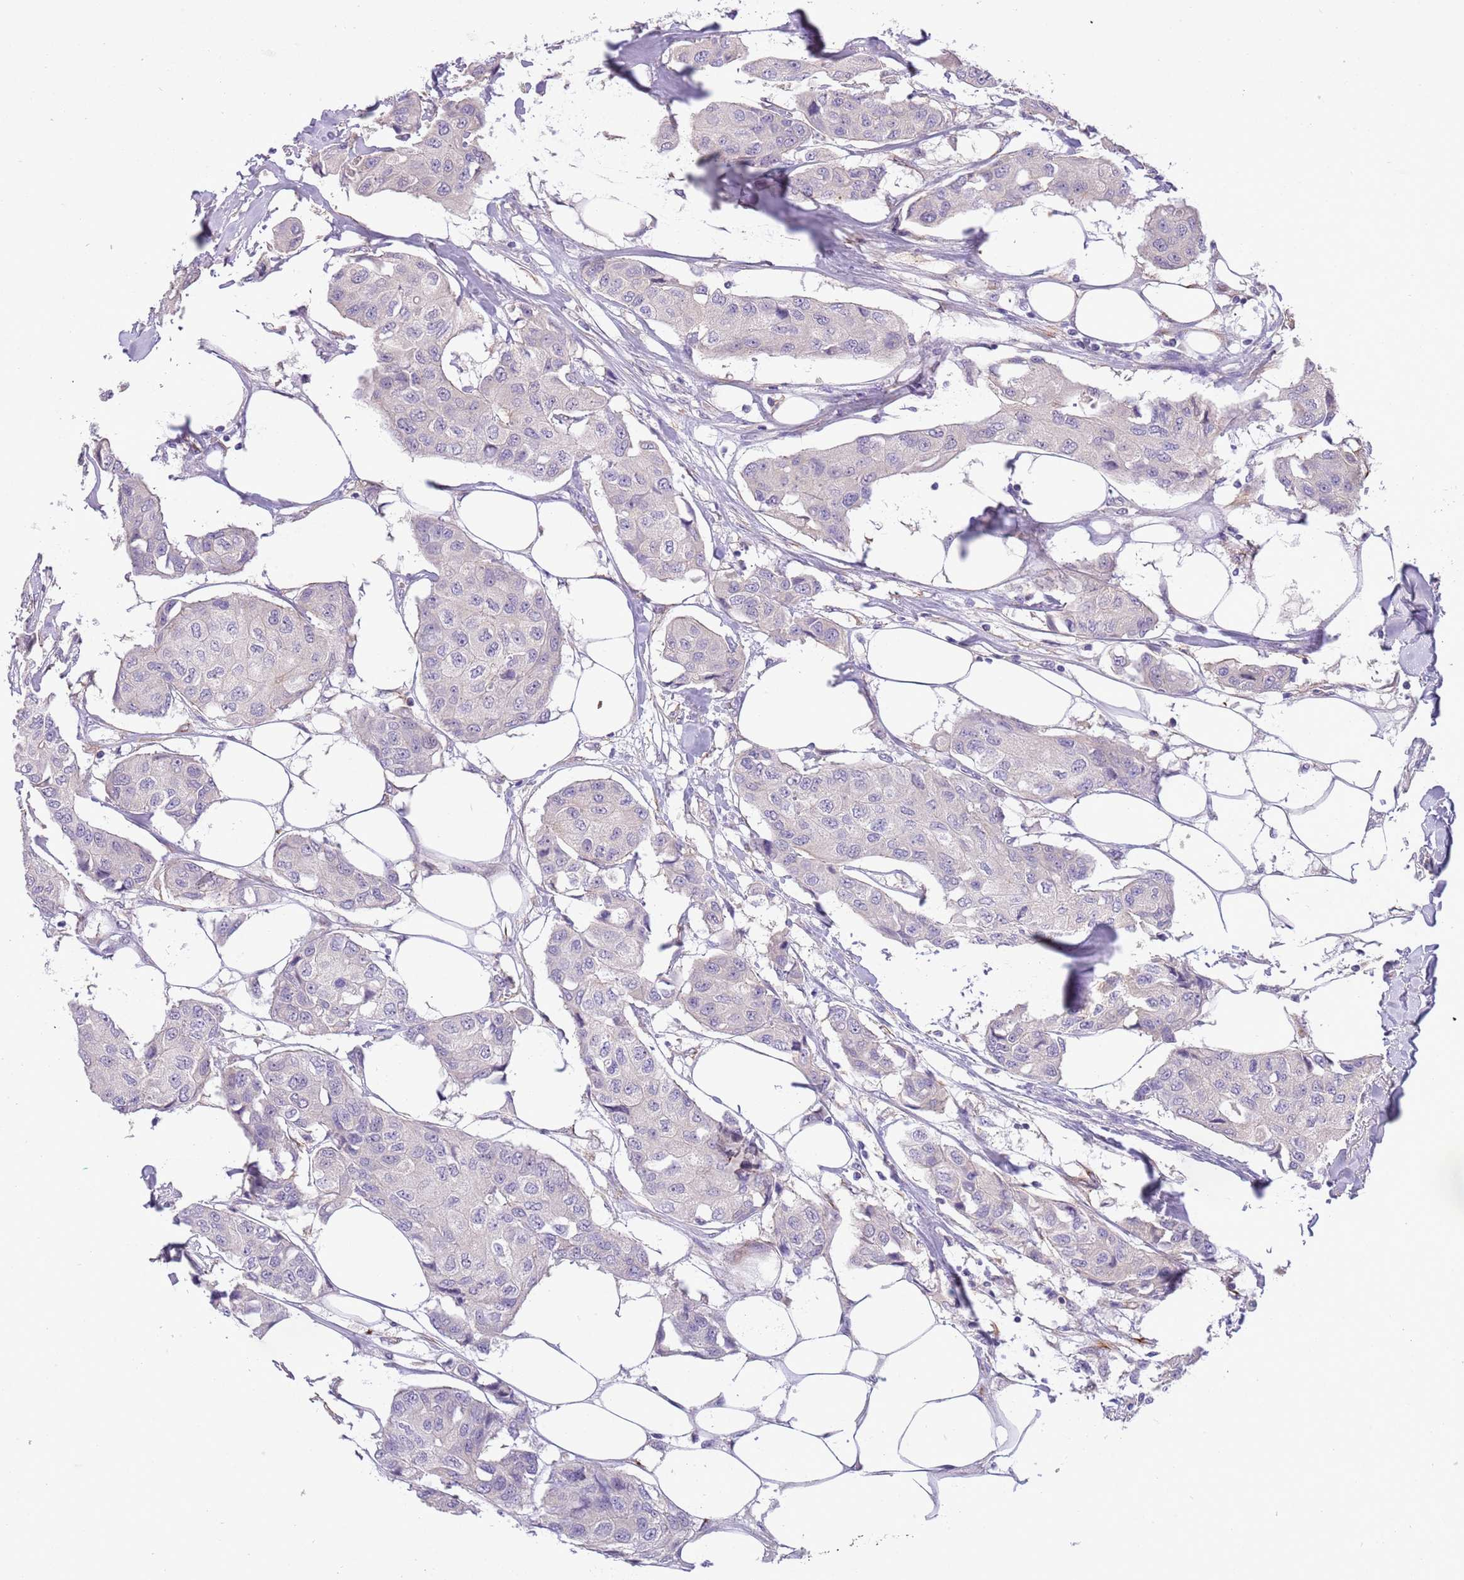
{"staining": {"intensity": "negative", "quantity": "none", "location": "none"}, "tissue": "breast cancer", "cell_type": "Tumor cells", "image_type": "cancer", "snomed": [{"axis": "morphology", "description": "Duct carcinoma"}, {"axis": "topography", "description": "Breast"}], "caption": "Histopathology image shows no significant protein expression in tumor cells of breast cancer.", "gene": "CFAP73", "patient": {"sex": "female", "age": 80}}